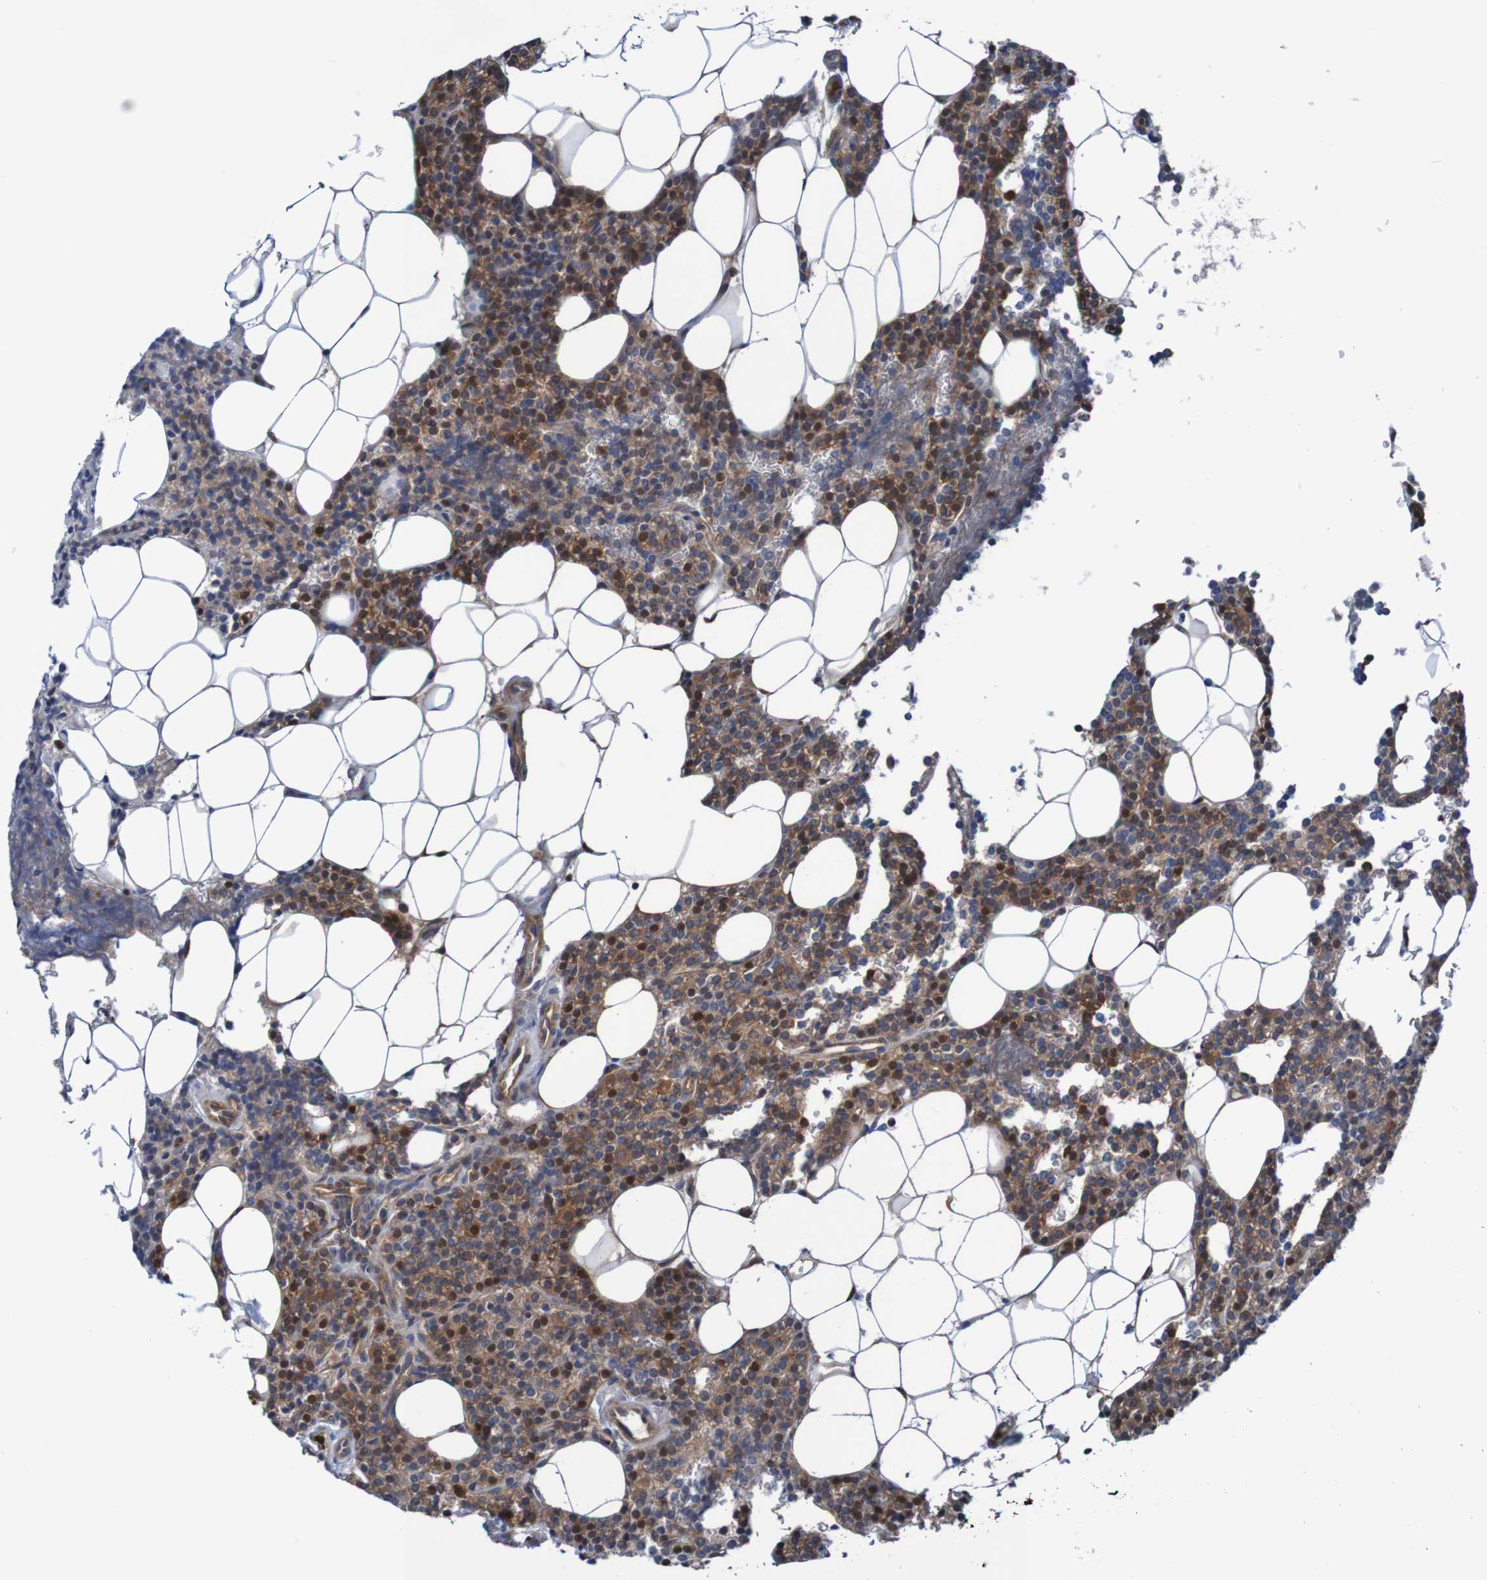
{"staining": {"intensity": "moderate", "quantity": ">75%", "location": "cytoplasmic/membranous,nuclear"}, "tissue": "parathyroid gland", "cell_type": "Glandular cells", "image_type": "normal", "snomed": [{"axis": "morphology", "description": "Normal tissue, NOS"}, {"axis": "morphology", "description": "Adenoma, NOS"}, {"axis": "topography", "description": "Parathyroid gland"}], "caption": "DAB immunohistochemical staining of benign human parathyroid gland displays moderate cytoplasmic/membranous,nuclear protein staining in about >75% of glandular cells.", "gene": "ANGPT4", "patient": {"sex": "female", "age": 51}}